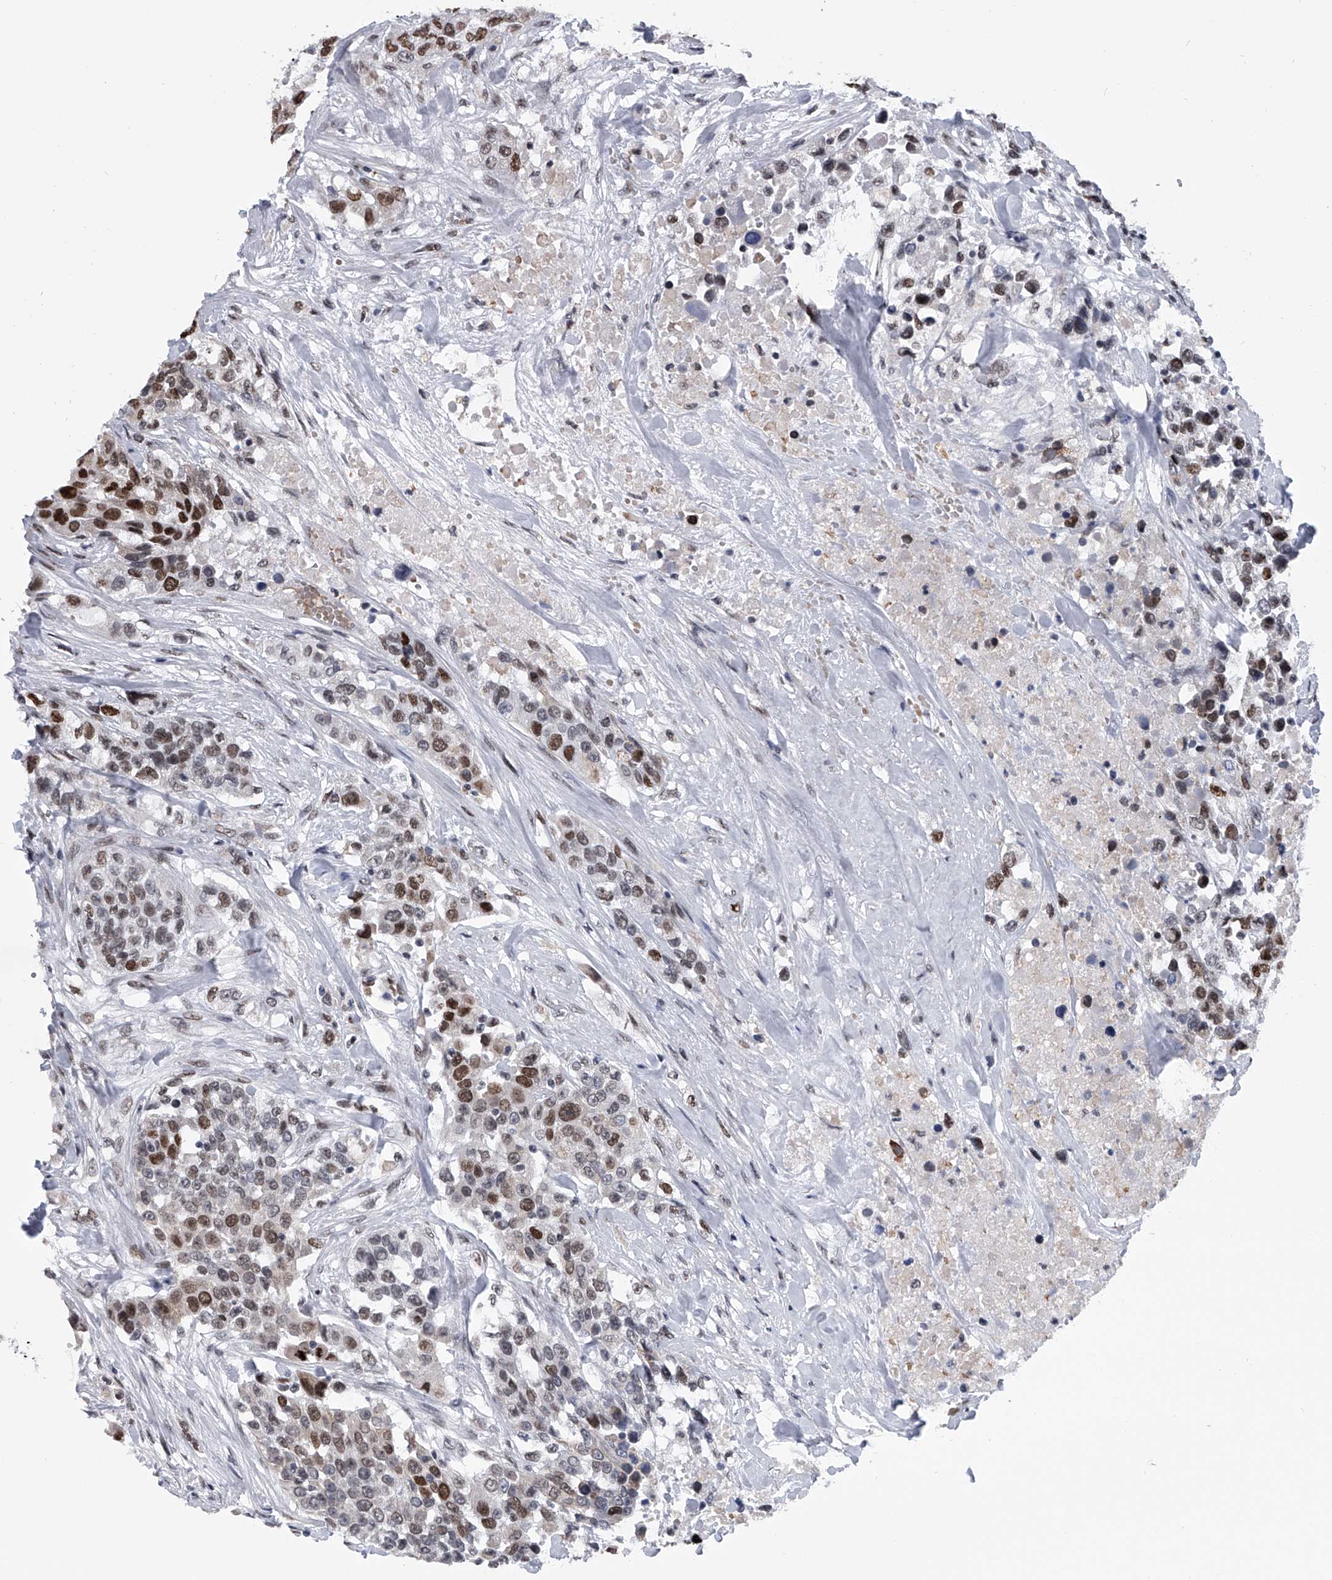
{"staining": {"intensity": "strong", "quantity": ">75%", "location": "nuclear"}, "tissue": "urothelial cancer", "cell_type": "Tumor cells", "image_type": "cancer", "snomed": [{"axis": "morphology", "description": "Urothelial carcinoma, High grade"}, {"axis": "topography", "description": "Urinary bladder"}], "caption": "High-grade urothelial carcinoma was stained to show a protein in brown. There is high levels of strong nuclear staining in about >75% of tumor cells. The staining was performed using DAB to visualize the protein expression in brown, while the nuclei were stained in blue with hematoxylin (Magnification: 20x).", "gene": "SIM2", "patient": {"sex": "female", "age": 80}}